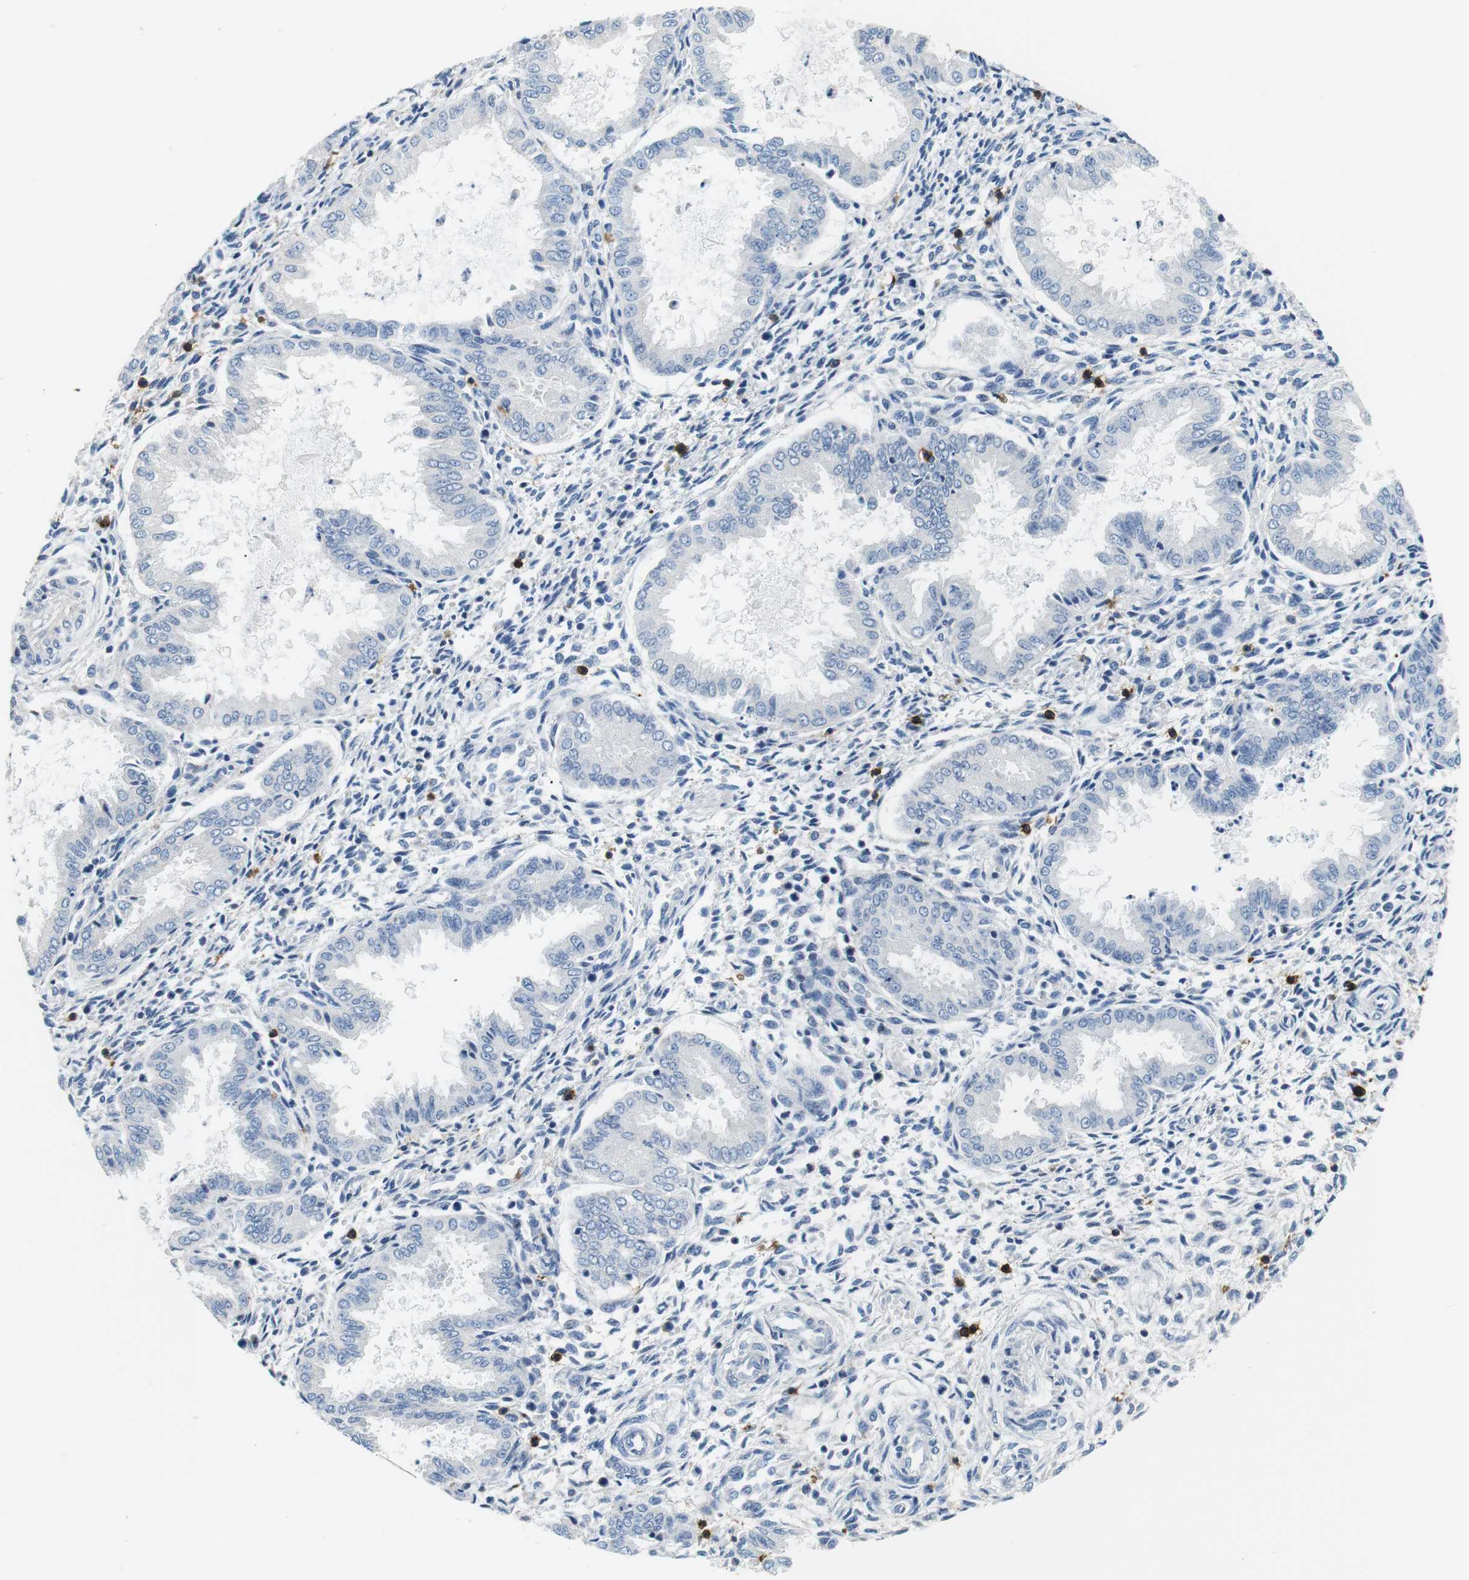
{"staining": {"intensity": "negative", "quantity": "none", "location": "none"}, "tissue": "endometrium", "cell_type": "Cells in endometrial stroma", "image_type": "normal", "snomed": [{"axis": "morphology", "description": "Normal tissue, NOS"}, {"axis": "topography", "description": "Endometrium"}], "caption": "This is a image of immunohistochemistry (IHC) staining of normal endometrium, which shows no positivity in cells in endometrial stroma.", "gene": "CD6", "patient": {"sex": "female", "age": 33}}